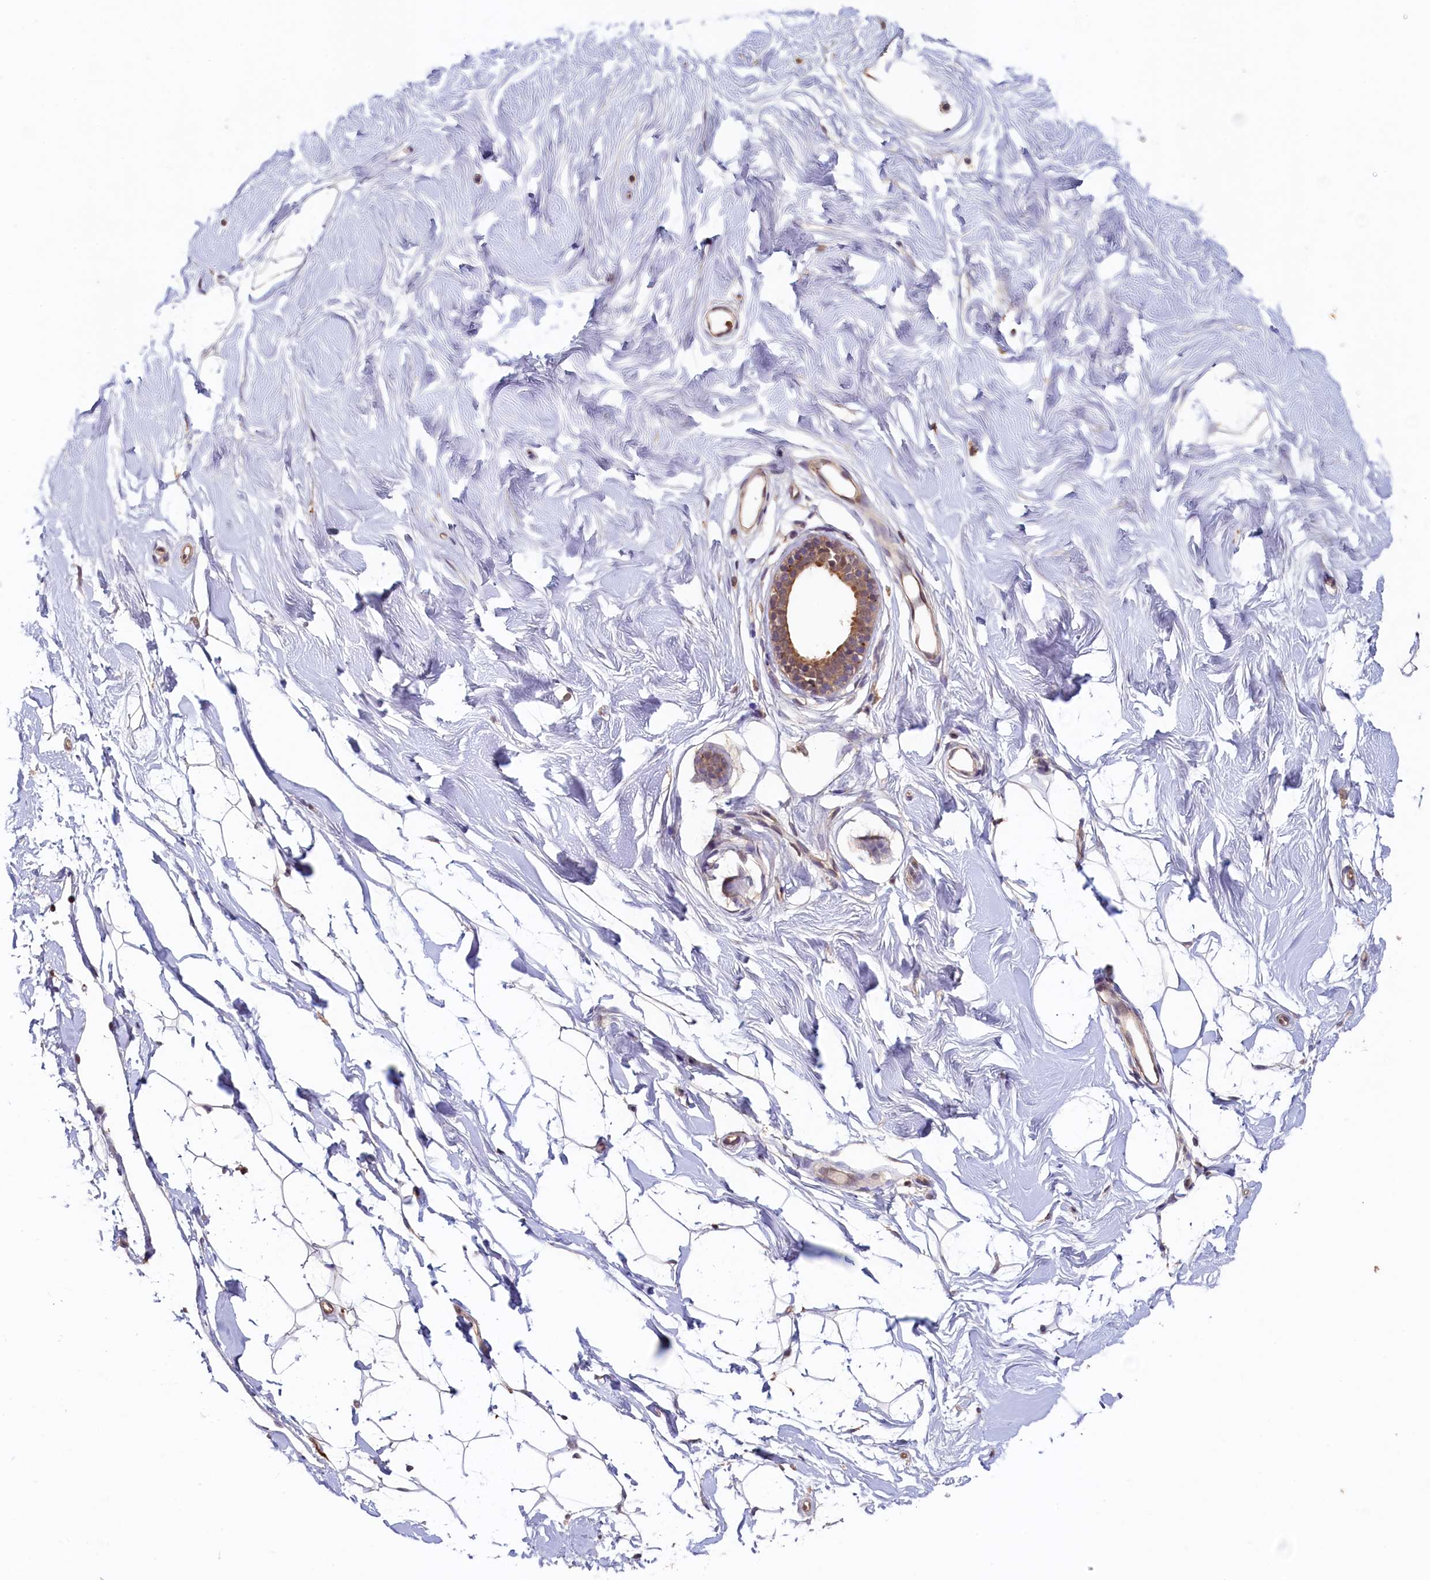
{"staining": {"intensity": "negative", "quantity": "none", "location": "none"}, "tissue": "breast", "cell_type": "Adipocytes", "image_type": "normal", "snomed": [{"axis": "morphology", "description": "Normal tissue, NOS"}, {"axis": "topography", "description": "Breast"}], "caption": "Breast stained for a protein using immunohistochemistry (IHC) reveals no expression adipocytes.", "gene": "NUBP2", "patient": {"sex": "female", "age": 26}}